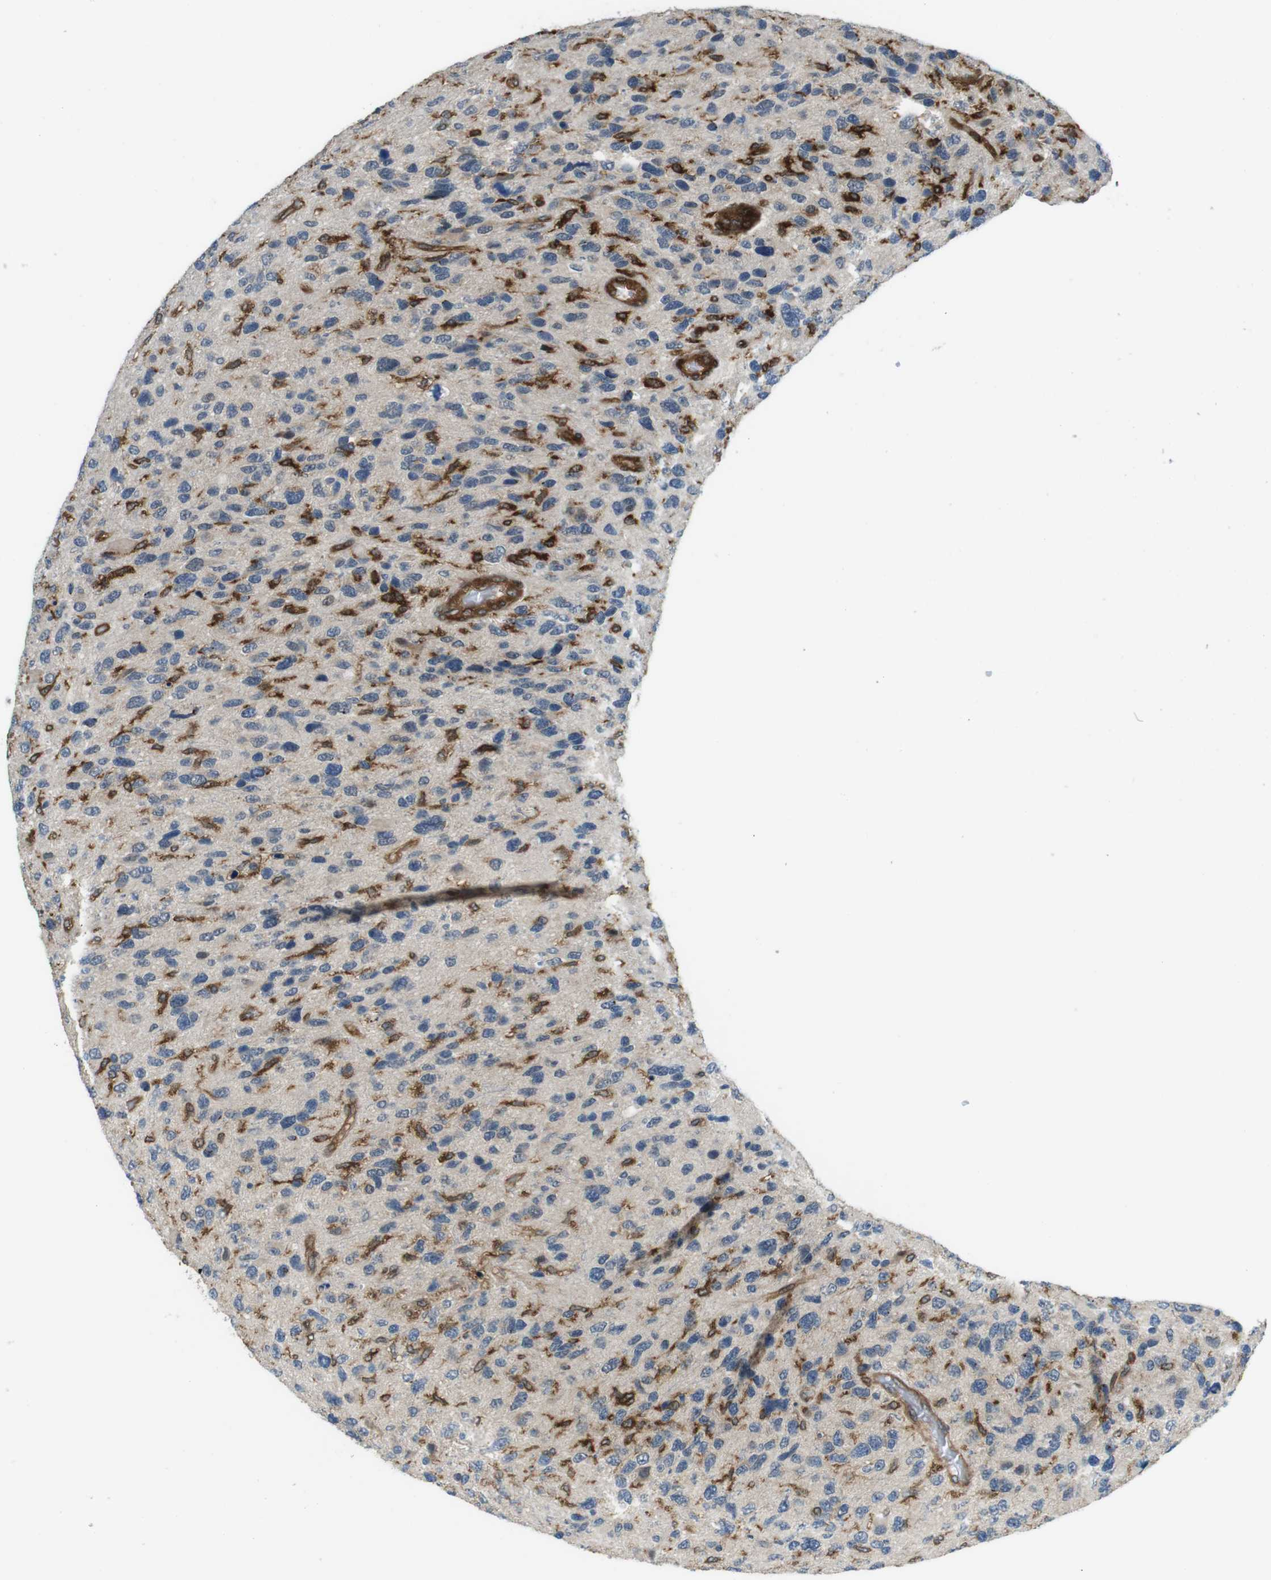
{"staining": {"intensity": "strong", "quantity": "<25%", "location": "cytoplasmic/membranous"}, "tissue": "glioma", "cell_type": "Tumor cells", "image_type": "cancer", "snomed": [{"axis": "morphology", "description": "Glioma, malignant, High grade"}, {"axis": "topography", "description": "Brain"}], "caption": "Tumor cells reveal medium levels of strong cytoplasmic/membranous staining in approximately <25% of cells in human glioma. The staining was performed using DAB, with brown indicating positive protein expression. Nuclei are stained blue with hematoxylin.", "gene": "PALD1", "patient": {"sex": "female", "age": 58}}